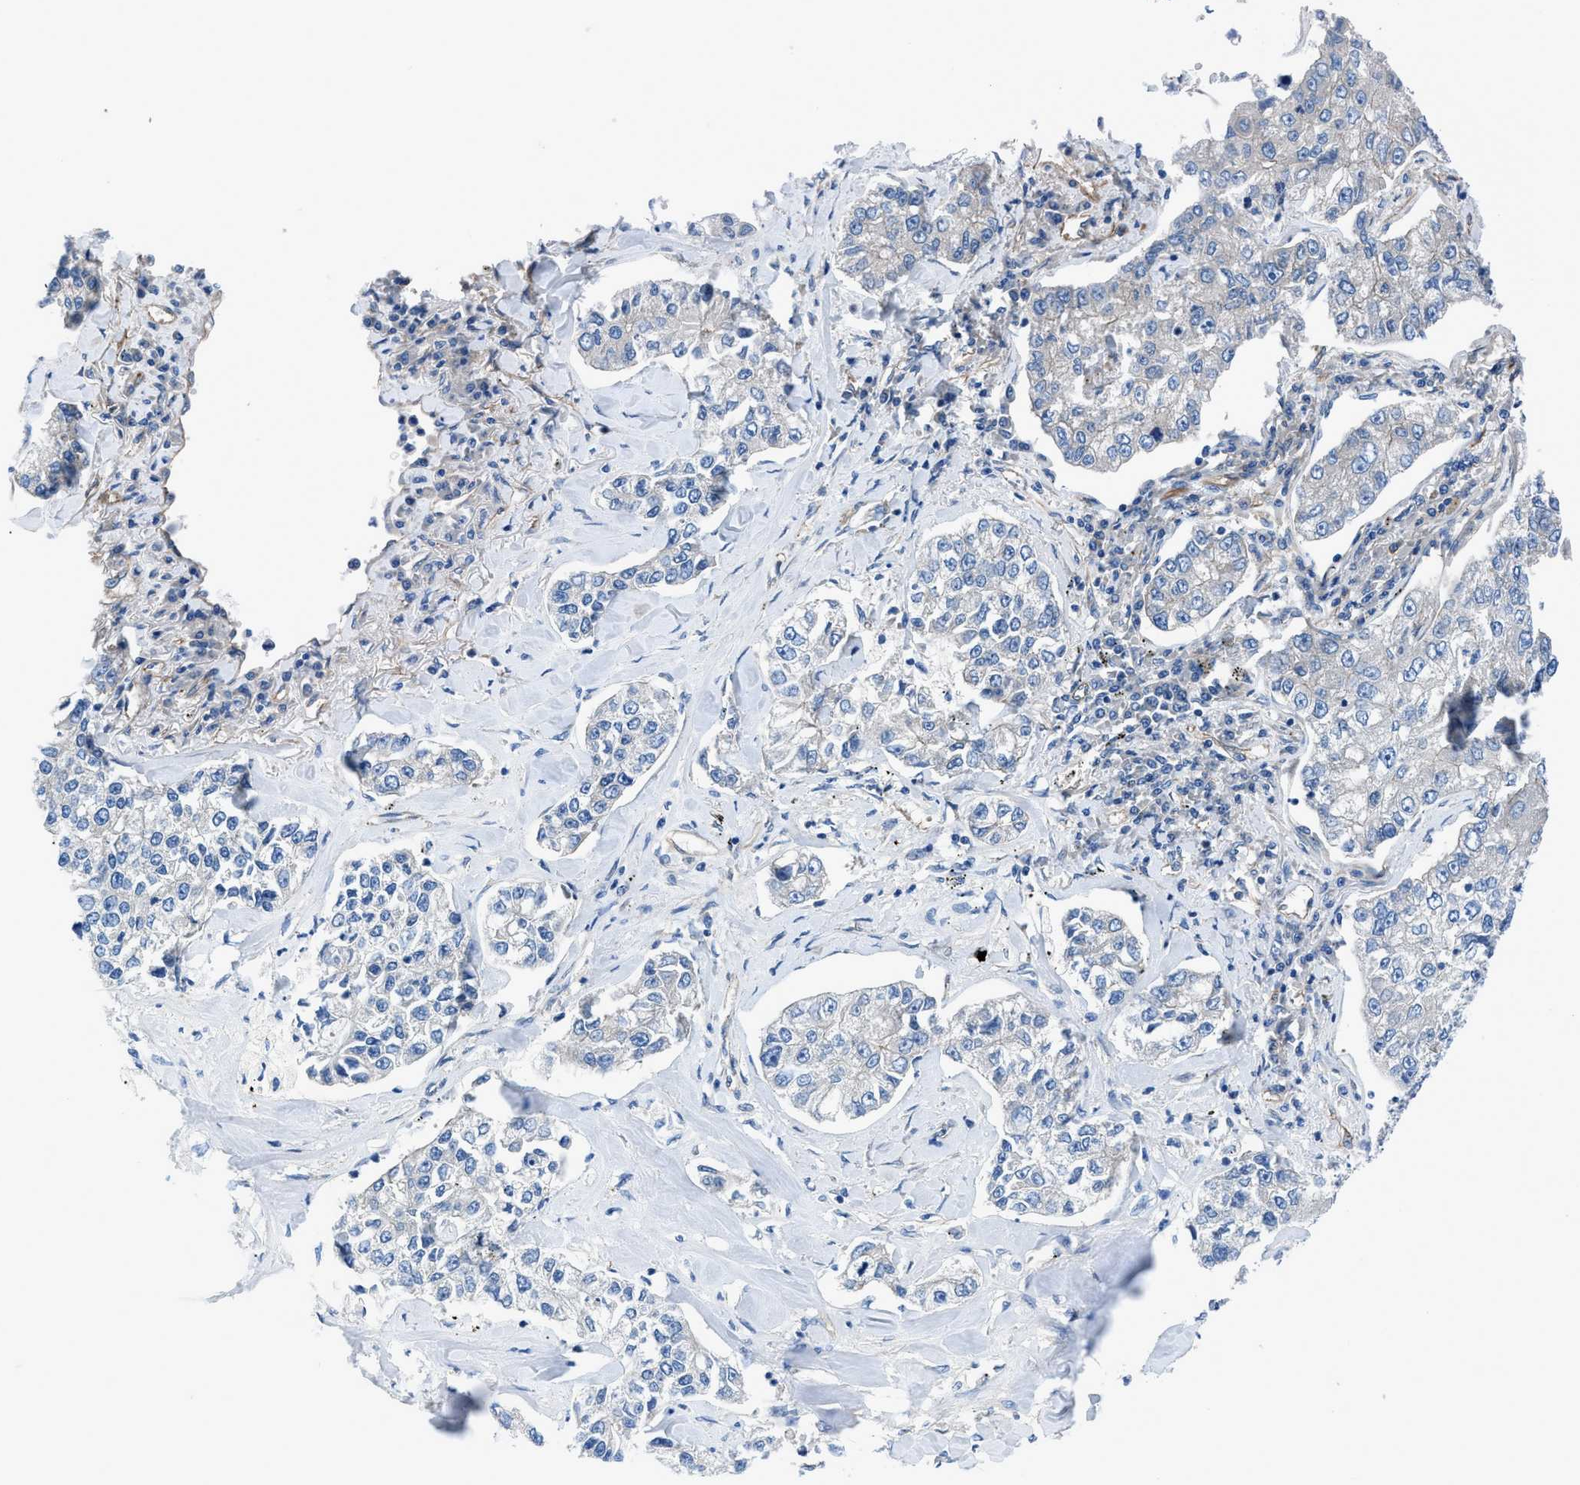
{"staining": {"intensity": "negative", "quantity": "none", "location": "none"}, "tissue": "lung cancer", "cell_type": "Tumor cells", "image_type": "cancer", "snomed": [{"axis": "morphology", "description": "Adenocarcinoma, NOS"}, {"axis": "topography", "description": "Lung"}], "caption": "This micrograph is of adenocarcinoma (lung) stained with immunohistochemistry (IHC) to label a protein in brown with the nuclei are counter-stained blue. There is no positivity in tumor cells.", "gene": "TRIP4", "patient": {"sex": "male", "age": 49}}